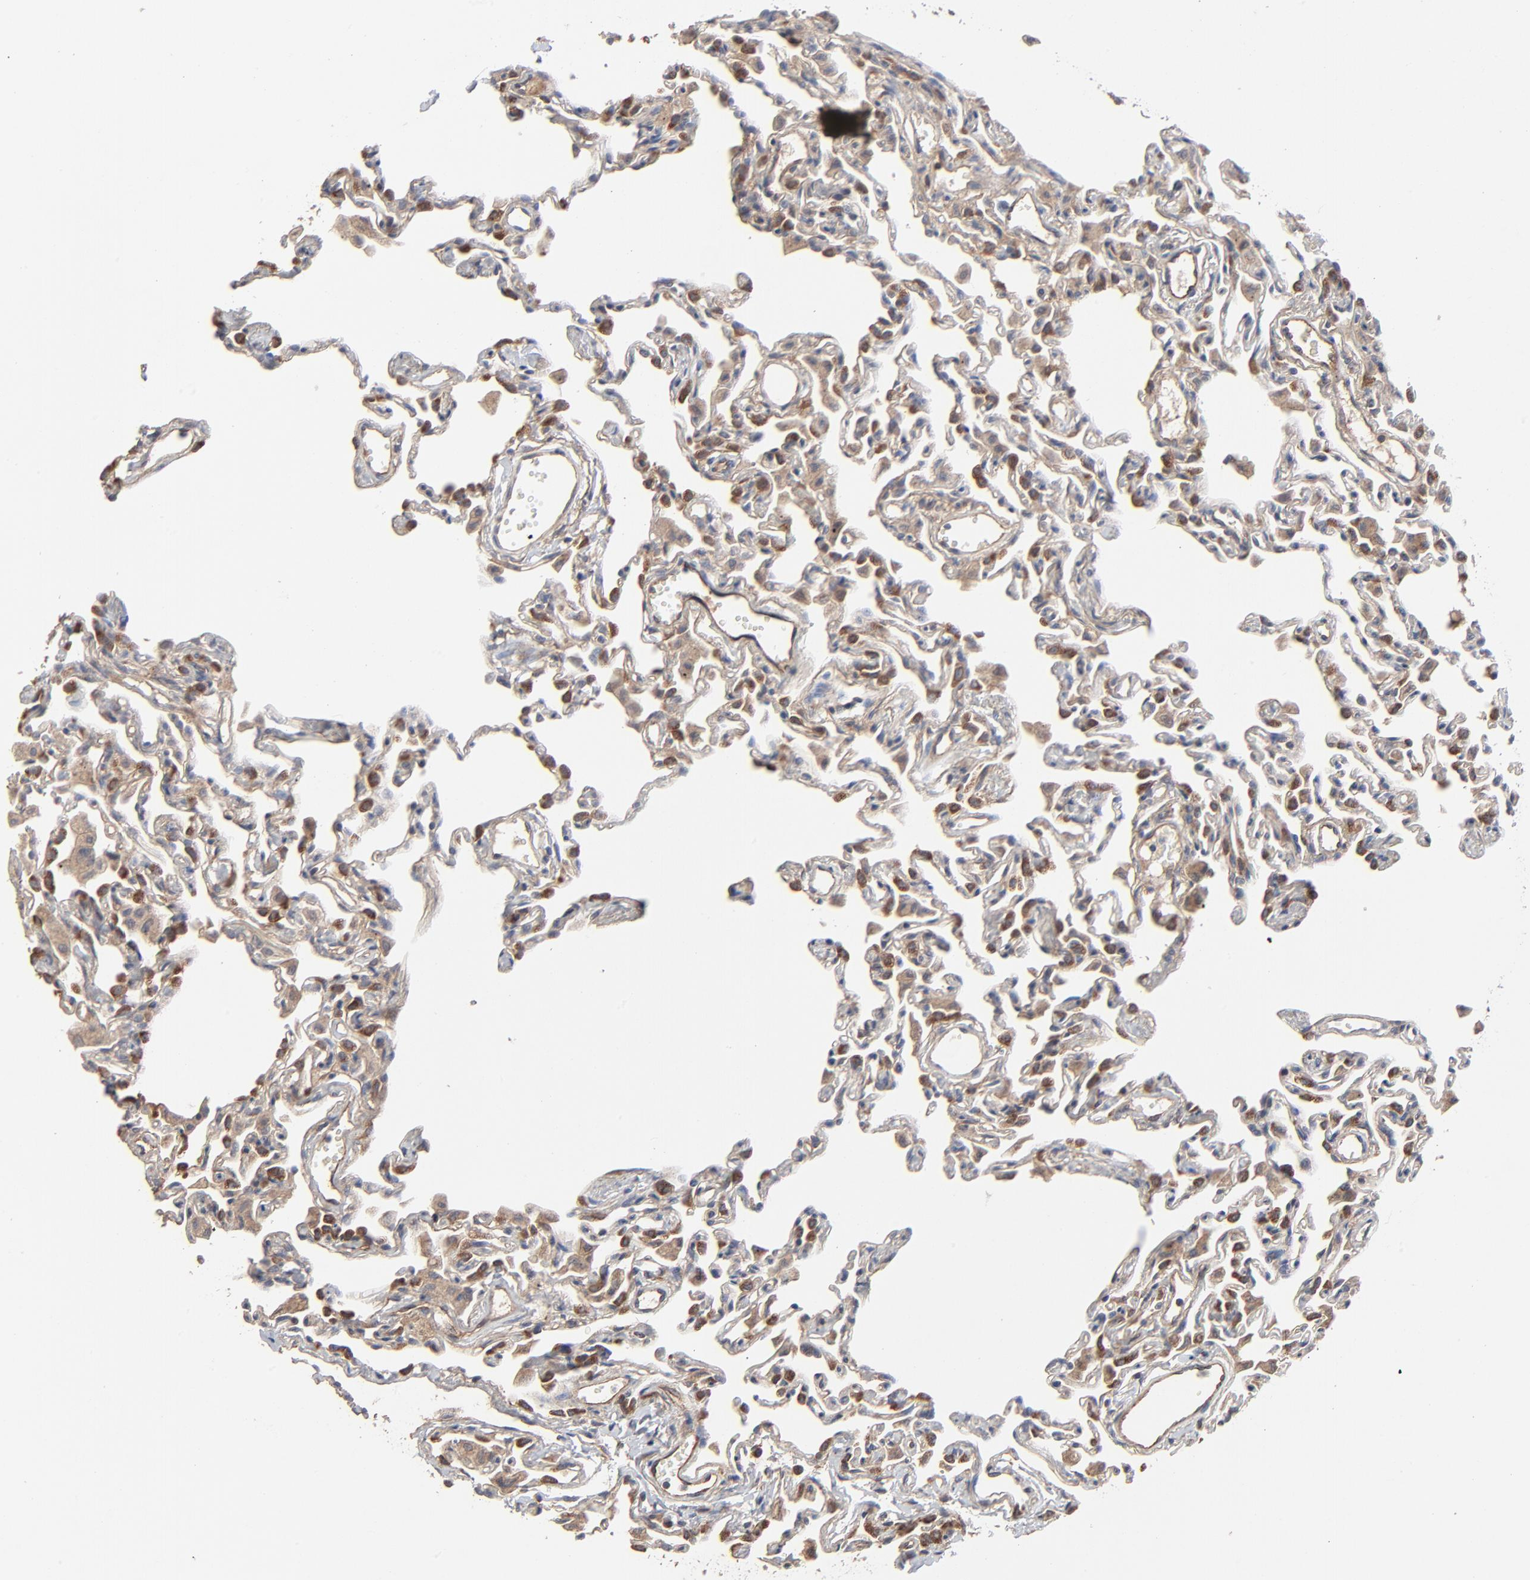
{"staining": {"intensity": "moderate", "quantity": ">75%", "location": "cytoplasmic/membranous"}, "tissue": "lung", "cell_type": "Alveolar cells", "image_type": "normal", "snomed": [{"axis": "morphology", "description": "Normal tissue, NOS"}, {"axis": "topography", "description": "Lung"}], "caption": "IHC of normal lung shows medium levels of moderate cytoplasmic/membranous staining in about >75% of alveolar cells. Using DAB (brown) and hematoxylin (blue) stains, captured at high magnification using brightfield microscopy.", "gene": "ABLIM3", "patient": {"sex": "female", "age": 49}}